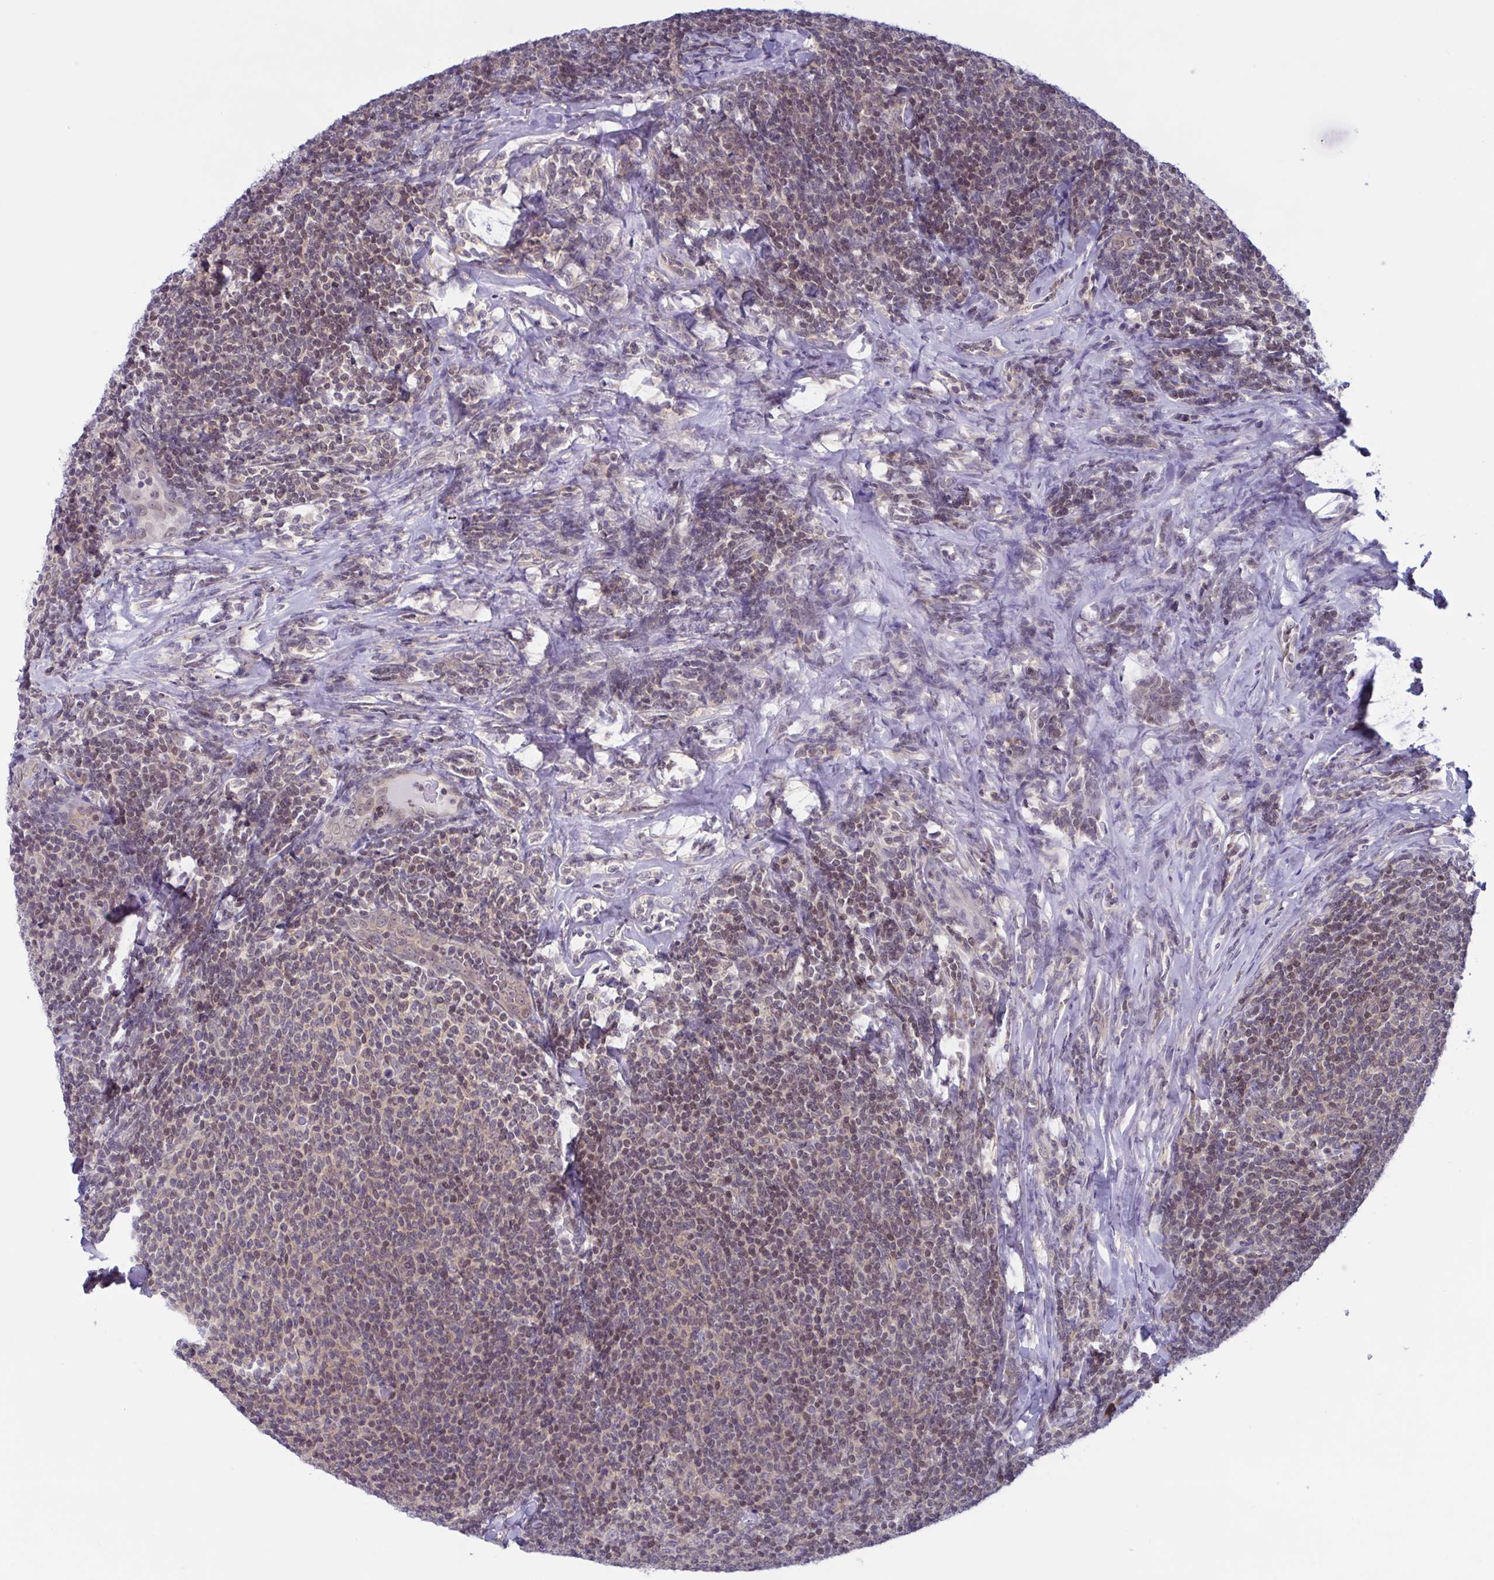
{"staining": {"intensity": "weak", "quantity": ">75%", "location": "nuclear"}, "tissue": "lymphoma", "cell_type": "Tumor cells", "image_type": "cancer", "snomed": [{"axis": "morphology", "description": "Malignant lymphoma, non-Hodgkin's type, Low grade"}, {"axis": "topography", "description": "Lymph node"}], "caption": "Immunohistochemical staining of human lymphoma exhibits low levels of weak nuclear expression in approximately >75% of tumor cells.", "gene": "TSN", "patient": {"sex": "male", "age": 52}}